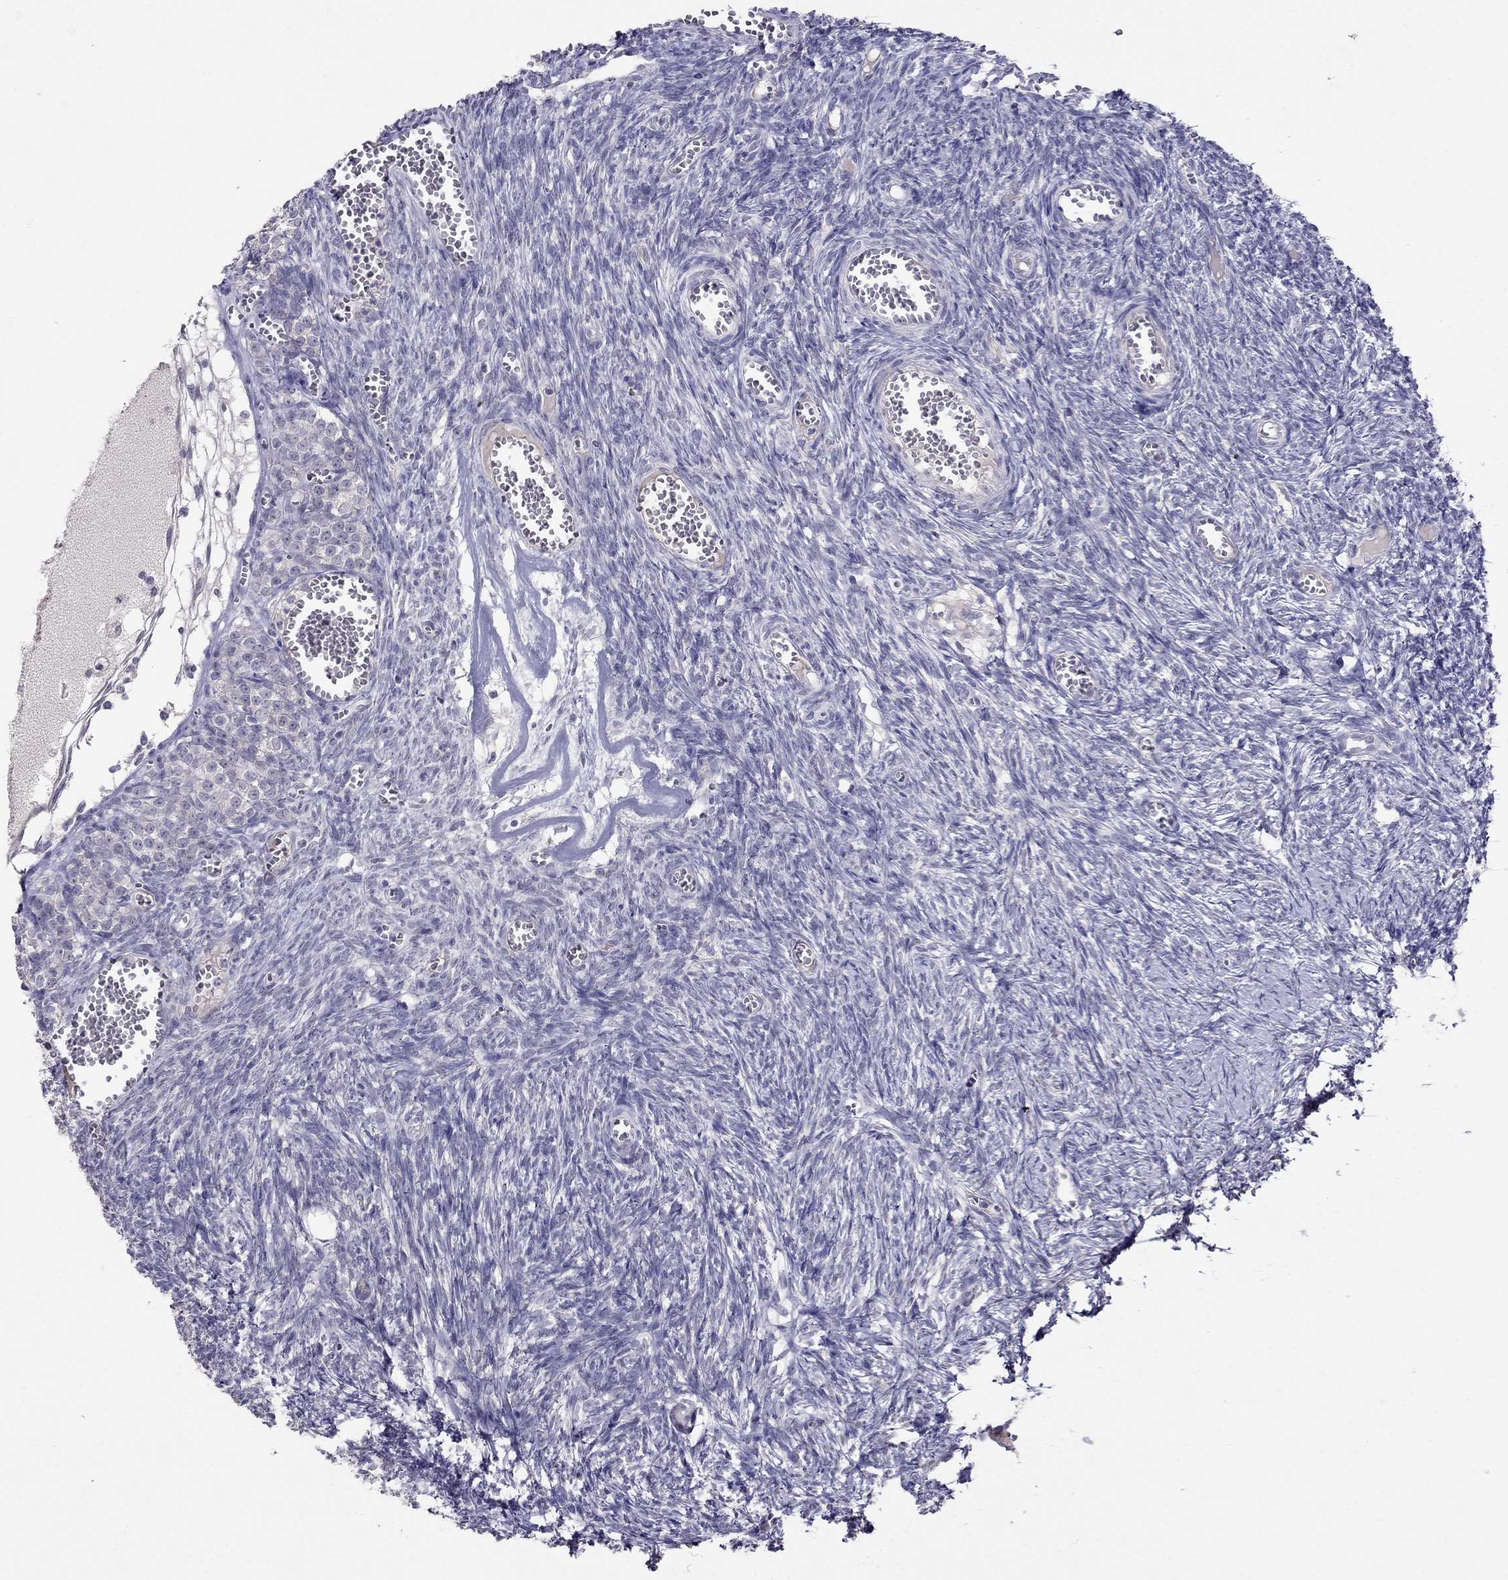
{"staining": {"intensity": "negative", "quantity": "none", "location": "none"}, "tissue": "ovary", "cell_type": "Follicle cells", "image_type": "normal", "snomed": [{"axis": "morphology", "description": "Normal tissue, NOS"}, {"axis": "topography", "description": "Ovary"}], "caption": "The IHC photomicrograph has no significant expression in follicle cells of ovary. Brightfield microscopy of IHC stained with DAB (brown) and hematoxylin (blue), captured at high magnification.", "gene": "MYO3B", "patient": {"sex": "female", "age": 43}}